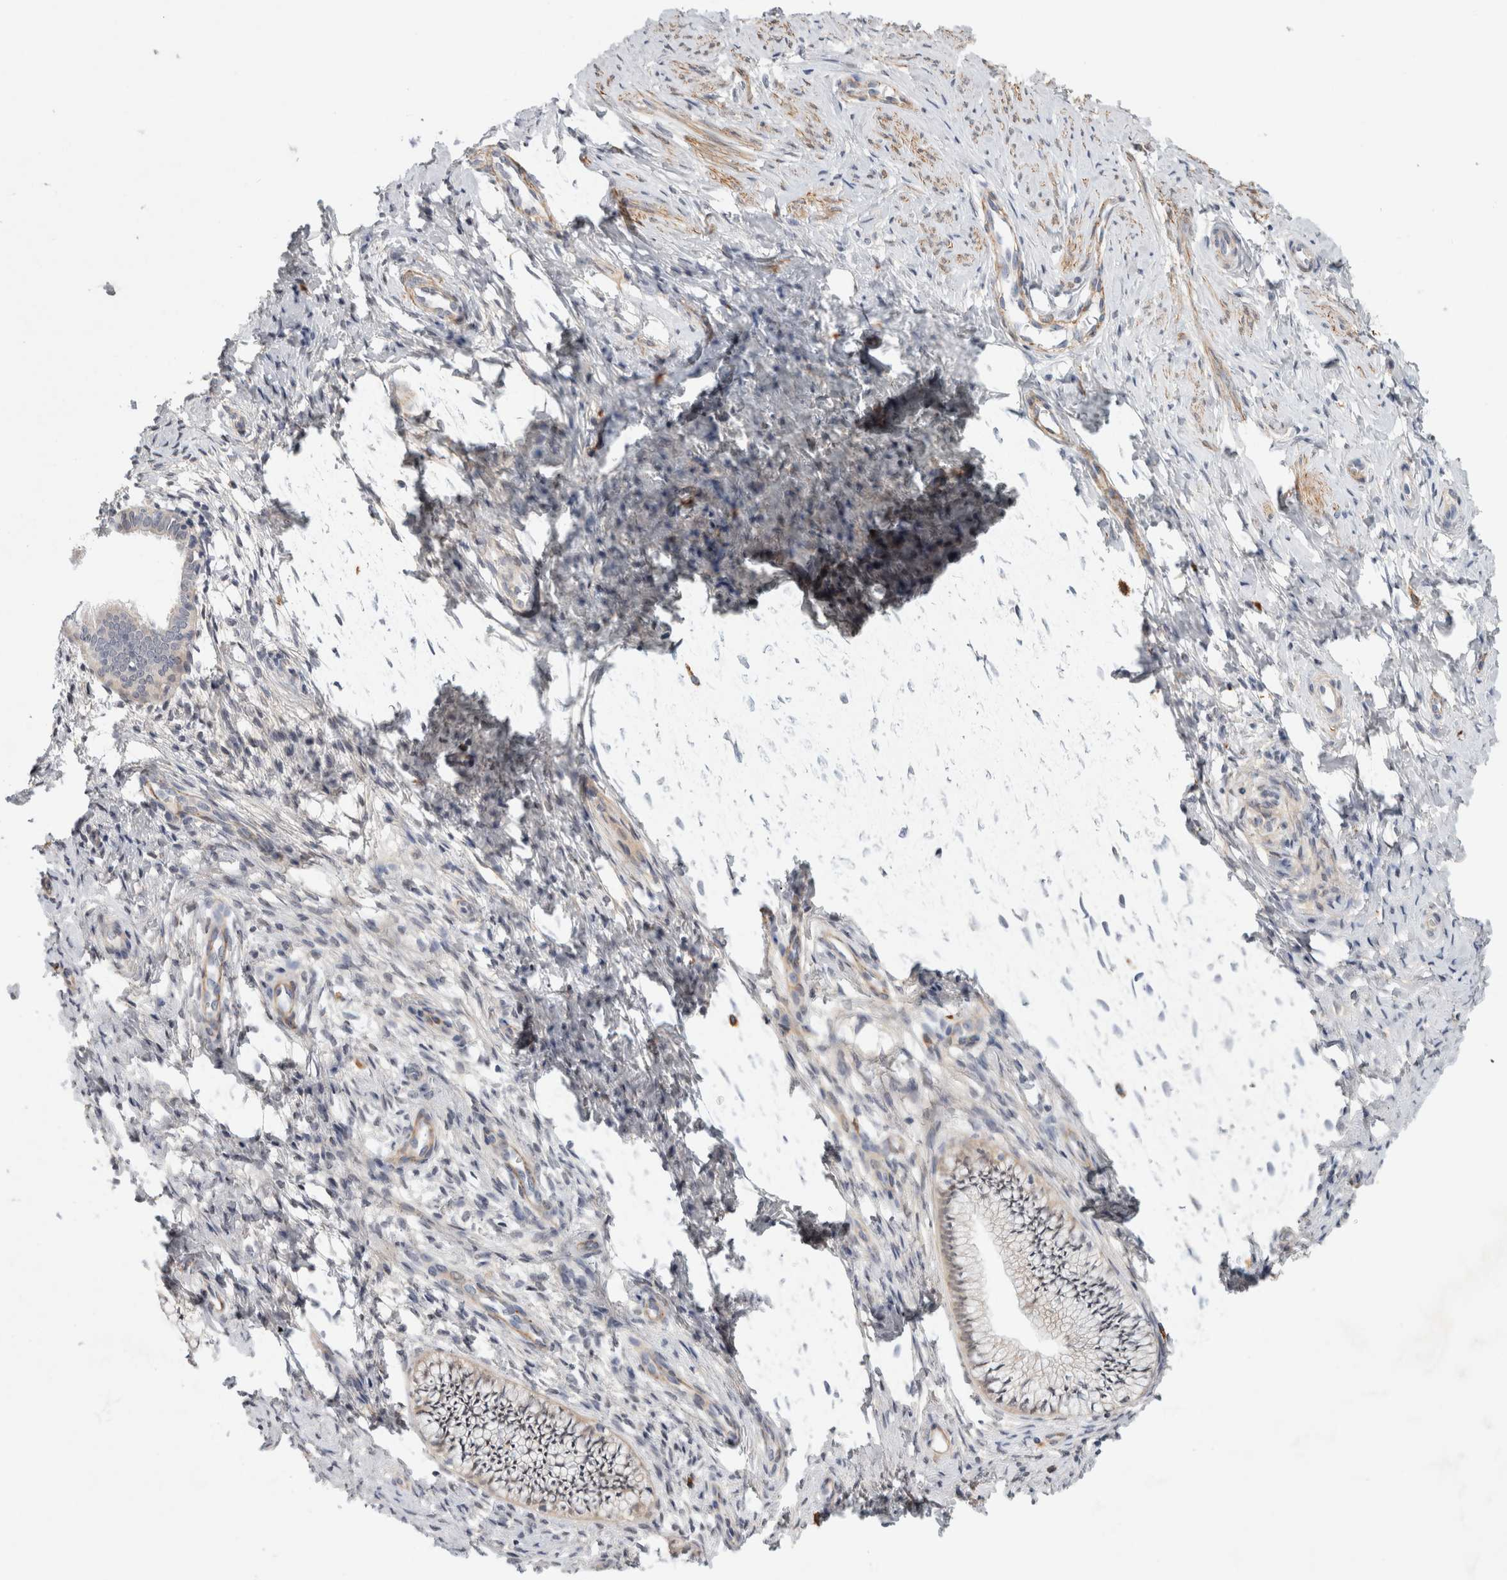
{"staining": {"intensity": "weak", "quantity": "25%-75%", "location": "nuclear"}, "tissue": "cervix", "cell_type": "Glandular cells", "image_type": "normal", "snomed": [{"axis": "morphology", "description": "Normal tissue, NOS"}, {"axis": "topography", "description": "Cervix"}], "caption": "IHC (DAB (3,3'-diaminobenzidine)) staining of normal human cervix shows weak nuclear protein expression in approximately 25%-75% of glandular cells.", "gene": "PGM1", "patient": {"sex": "female", "age": 36}}